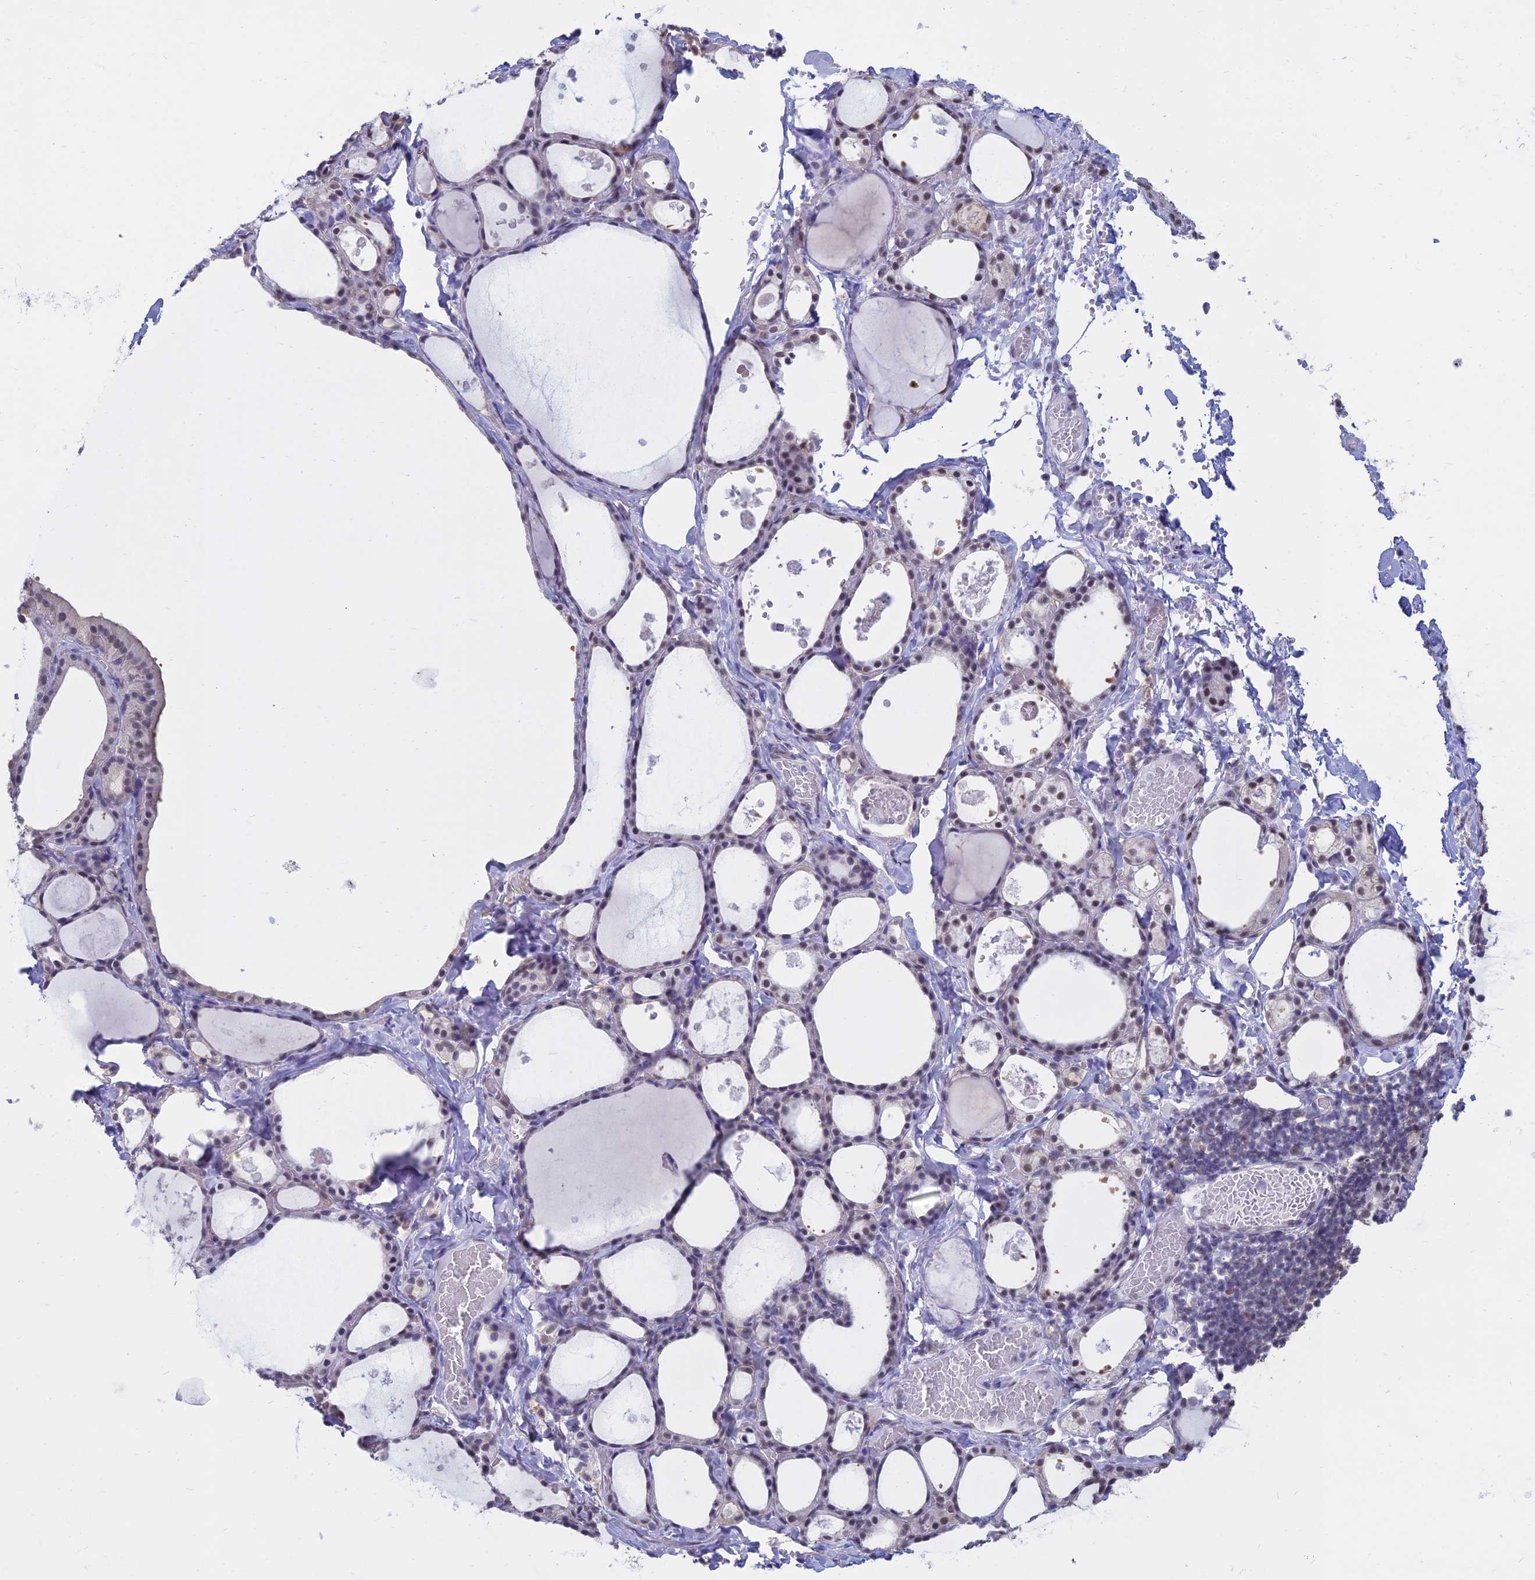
{"staining": {"intensity": "weak", "quantity": "<25%", "location": "nuclear"}, "tissue": "thyroid gland", "cell_type": "Glandular cells", "image_type": "normal", "snomed": [{"axis": "morphology", "description": "Normal tissue, NOS"}, {"axis": "topography", "description": "Thyroid gland"}], "caption": "The immunohistochemistry (IHC) histopathology image has no significant expression in glandular cells of thyroid gland.", "gene": "SRSF7", "patient": {"sex": "male", "age": 56}}